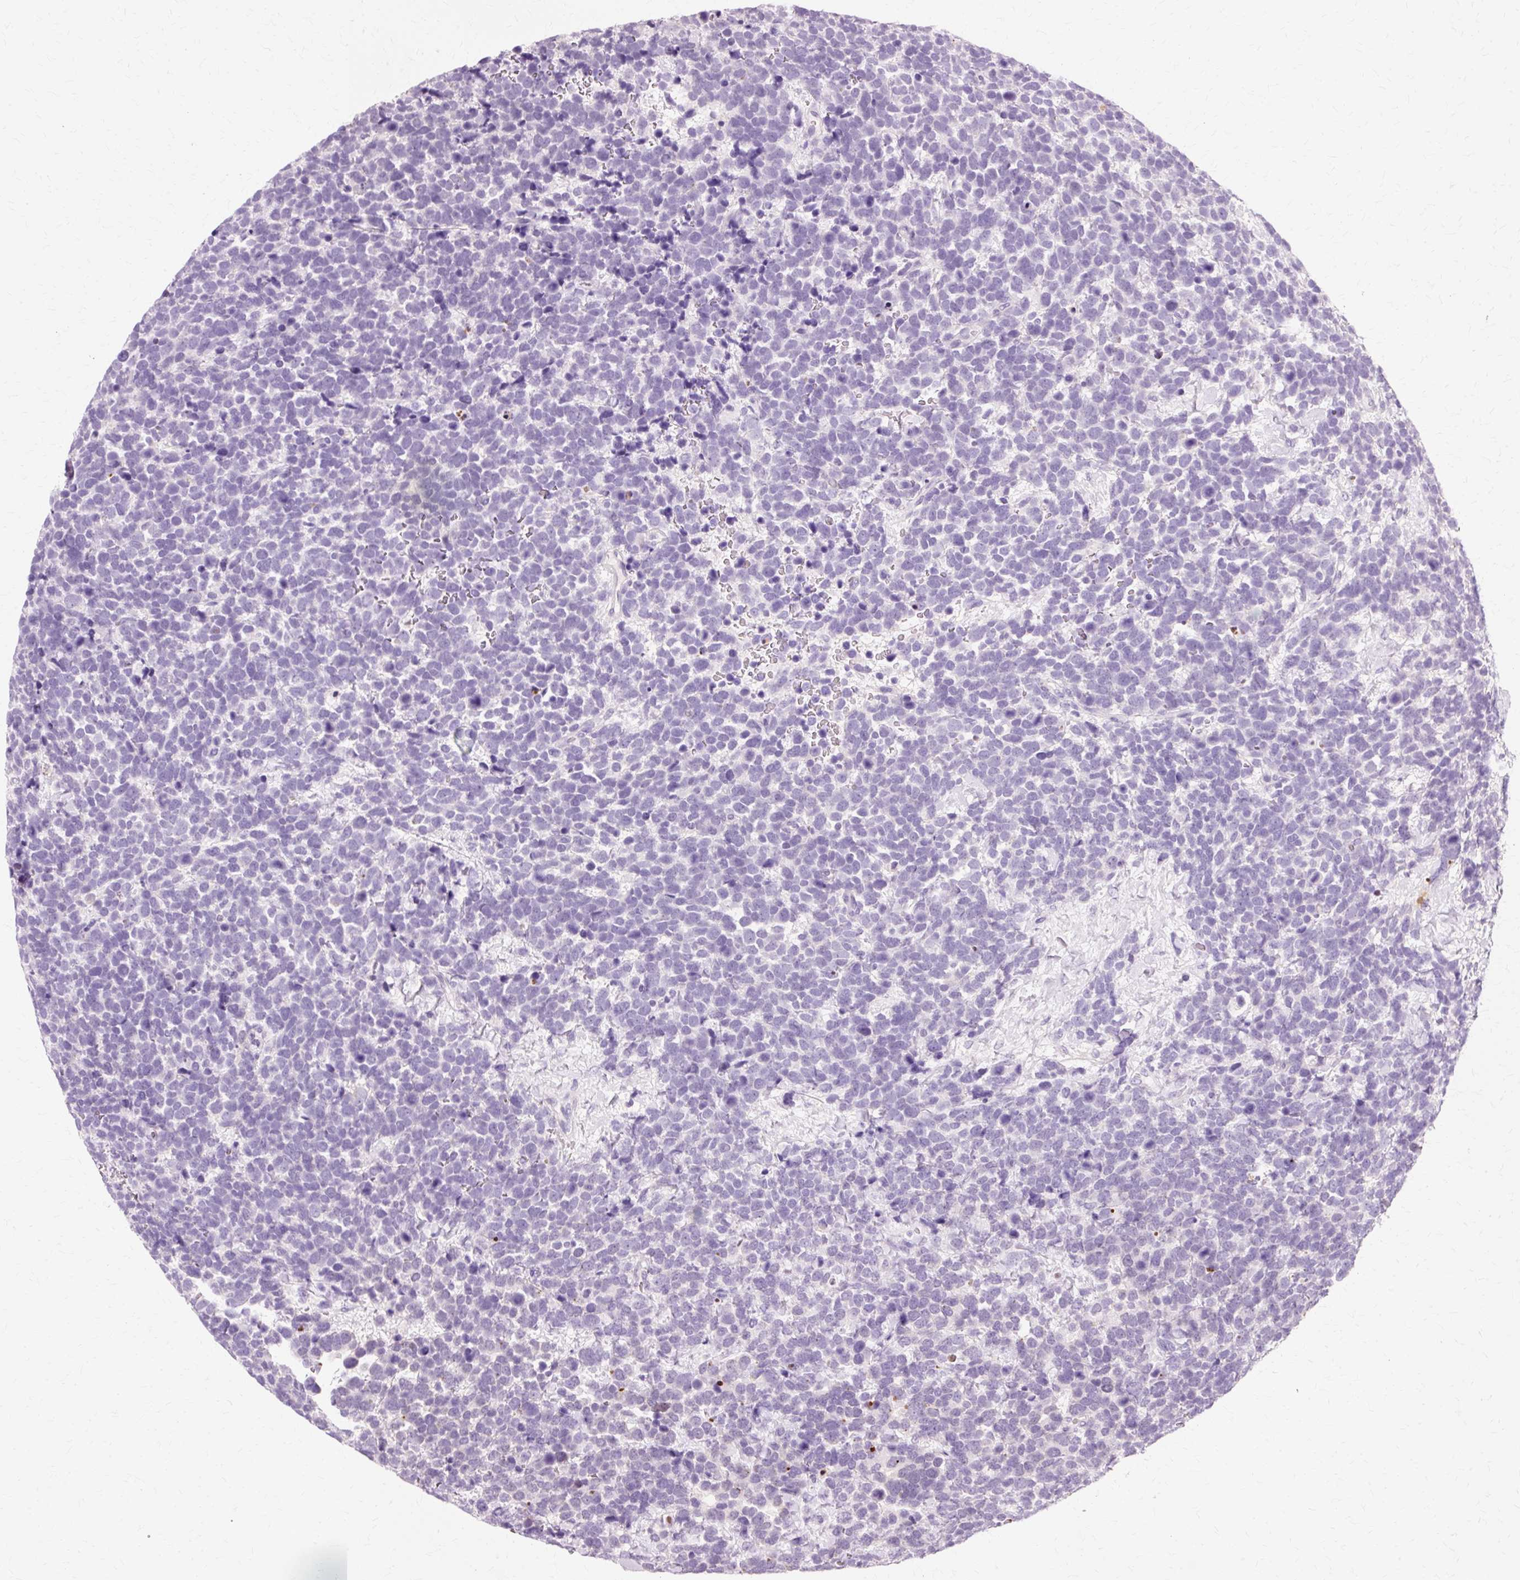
{"staining": {"intensity": "negative", "quantity": "none", "location": "none"}, "tissue": "urothelial cancer", "cell_type": "Tumor cells", "image_type": "cancer", "snomed": [{"axis": "morphology", "description": "Urothelial carcinoma, High grade"}, {"axis": "topography", "description": "Urinary bladder"}], "caption": "High power microscopy micrograph of an IHC histopathology image of urothelial cancer, revealing no significant positivity in tumor cells.", "gene": "VN1R2", "patient": {"sex": "female", "age": 82}}